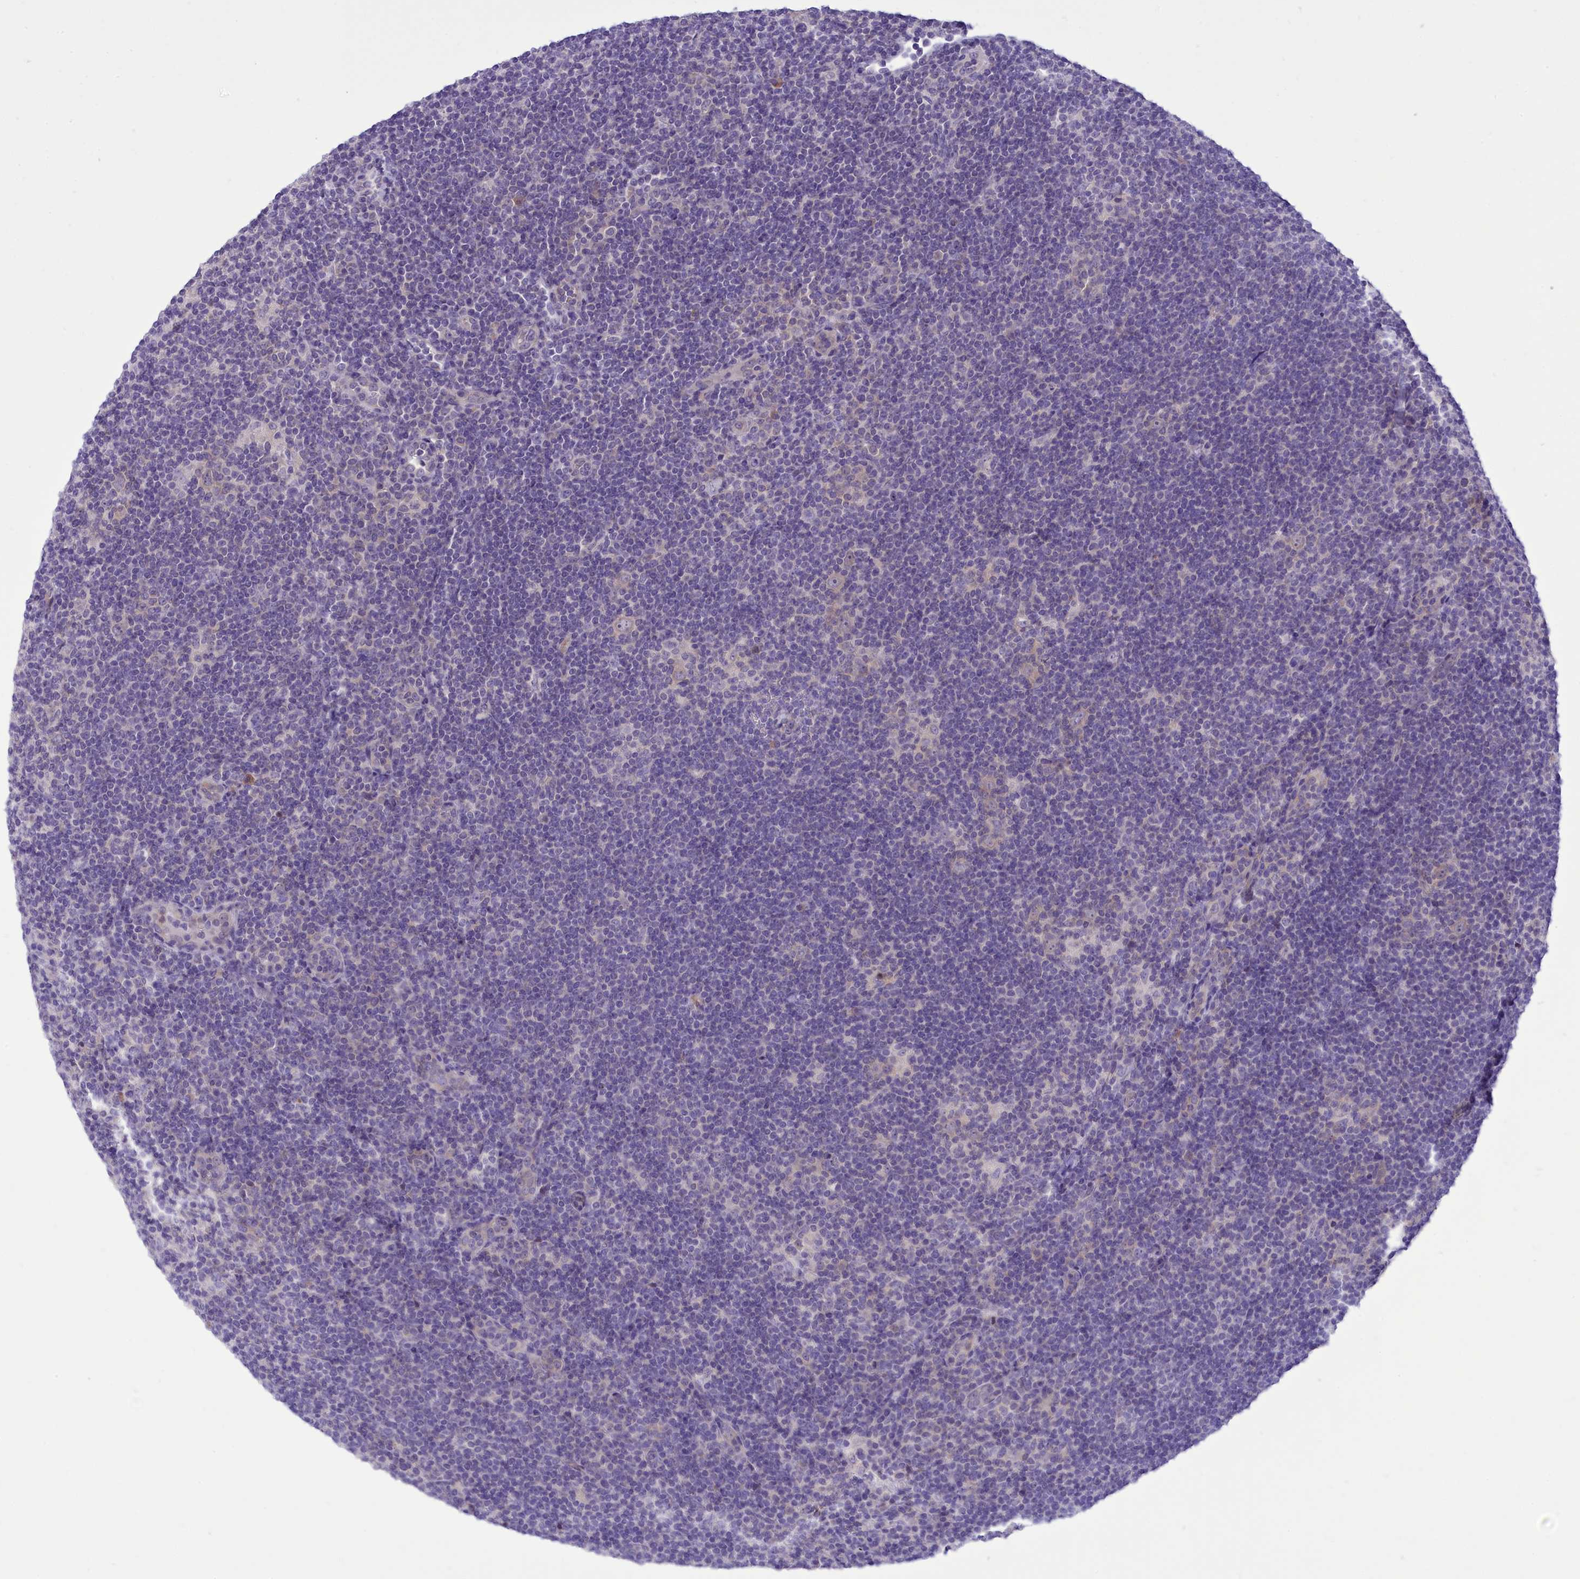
{"staining": {"intensity": "negative", "quantity": "none", "location": "none"}, "tissue": "lymphoma", "cell_type": "Tumor cells", "image_type": "cancer", "snomed": [{"axis": "morphology", "description": "Hodgkin's disease, NOS"}, {"axis": "topography", "description": "Lymph node"}], "caption": "Immunohistochemistry (IHC) image of Hodgkin's disease stained for a protein (brown), which displays no positivity in tumor cells.", "gene": "DCAF16", "patient": {"sex": "female", "age": 57}}